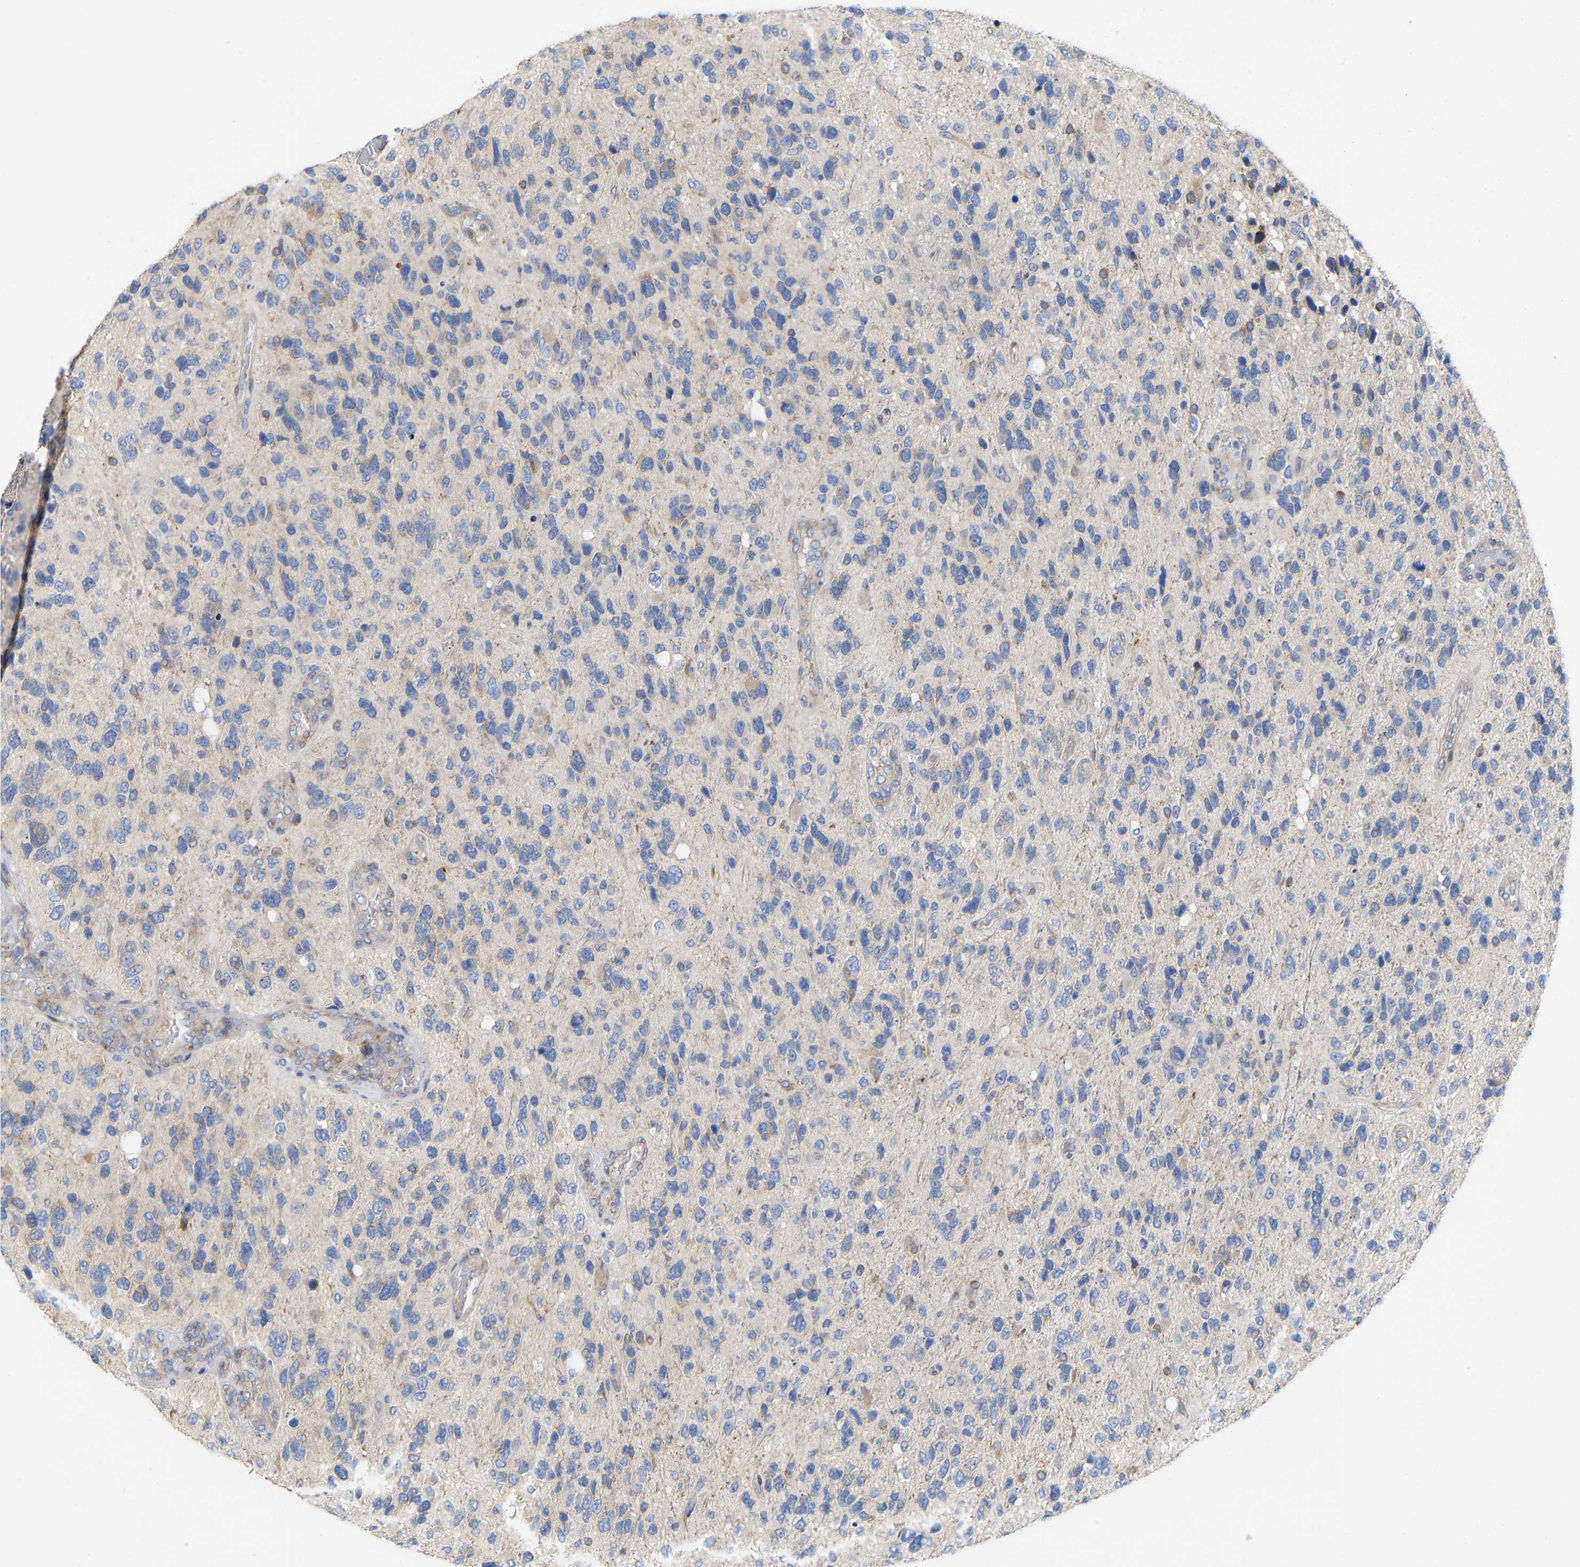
{"staining": {"intensity": "weak", "quantity": "<25%", "location": "cytoplasmic/membranous"}, "tissue": "glioma", "cell_type": "Tumor cells", "image_type": "cancer", "snomed": [{"axis": "morphology", "description": "Glioma, malignant, High grade"}, {"axis": "topography", "description": "Brain"}], "caption": "This is a image of IHC staining of malignant glioma (high-grade), which shows no staining in tumor cells.", "gene": "PPP1R15A", "patient": {"sex": "female", "age": 58}}